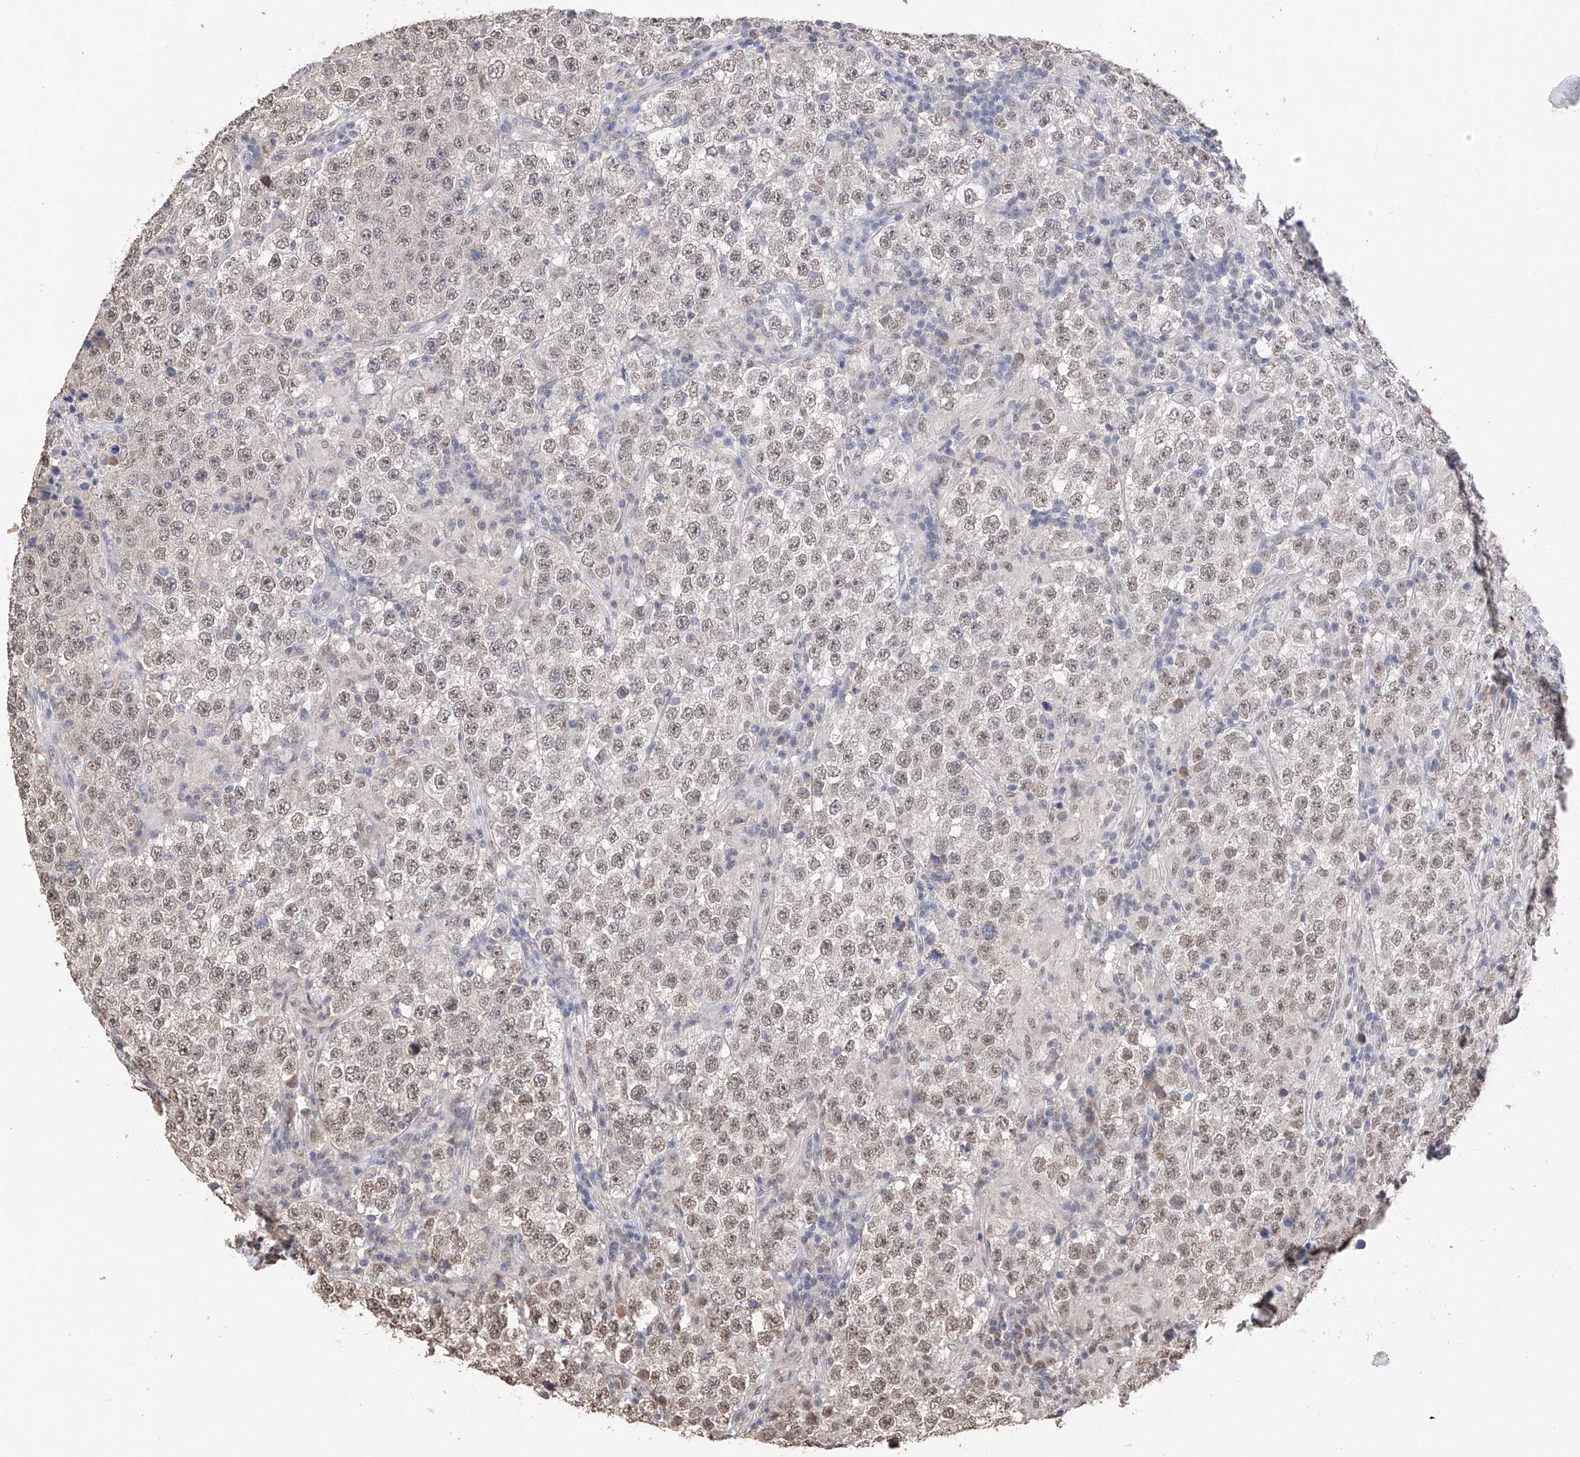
{"staining": {"intensity": "weak", "quantity": "25%-75%", "location": "nuclear"}, "tissue": "testis cancer", "cell_type": "Tumor cells", "image_type": "cancer", "snomed": [{"axis": "morphology", "description": "Normal tissue, NOS"}, {"axis": "morphology", "description": "Urothelial carcinoma, High grade"}, {"axis": "morphology", "description": "Seminoma, NOS"}, {"axis": "morphology", "description": "Carcinoma, Embryonal, NOS"}, {"axis": "topography", "description": "Urinary bladder"}, {"axis": "topography", "description": "Testis"}], "caption": "The immunohistochemical stain shows weak nuclear expression in tumor cells of testis cancer (seminoma) tissue.", "gene": "DMAP1", "patient": {"sex": "male", "age": 41}}